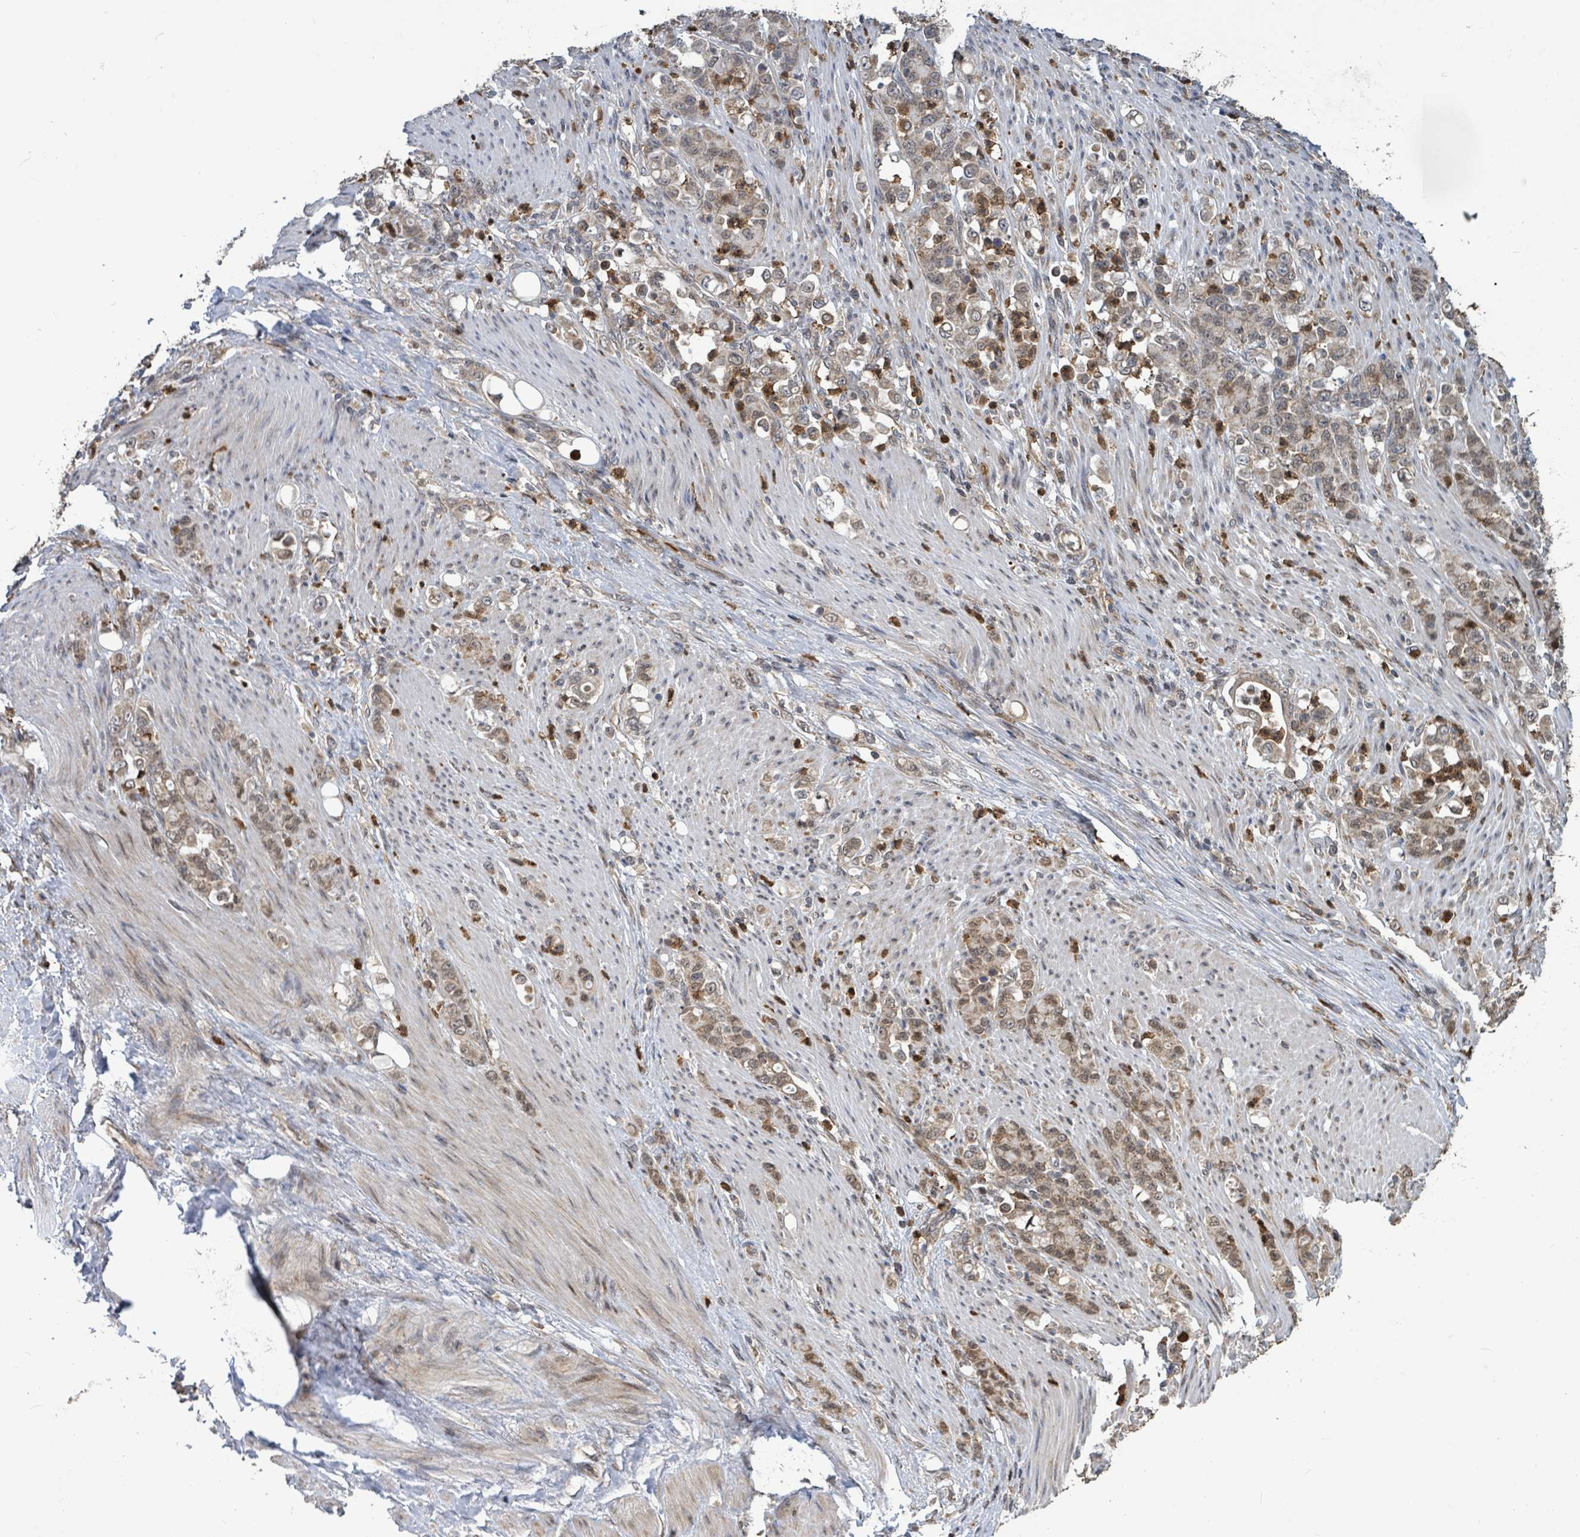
{"staining": {"intensity": "moderate", "quantity": ">75%", "location": "cytoplasmic/membranous,nuclear"}, "tissue": "stomach cancer", "cell_type": "Tumor cells", "image_type": "cancer", "snomed": [{"axis": "morphology", "description": "Normal tissue, NOS"}, {"axis": "morphology", "description": "Adenocarcinoma, NOS"}, {"axis": "topography", "description": "Stomach"}], "caption": "IHC image of stomach cancer (adenocarcinoma) stained for a protein (brown), which reveals medium levels of moderate cytoplasmic/membranous and nuclear expression in about >75% of tumor cells.", "gene": "COQ6", "patient": {"sex": "female", "age": 79}}